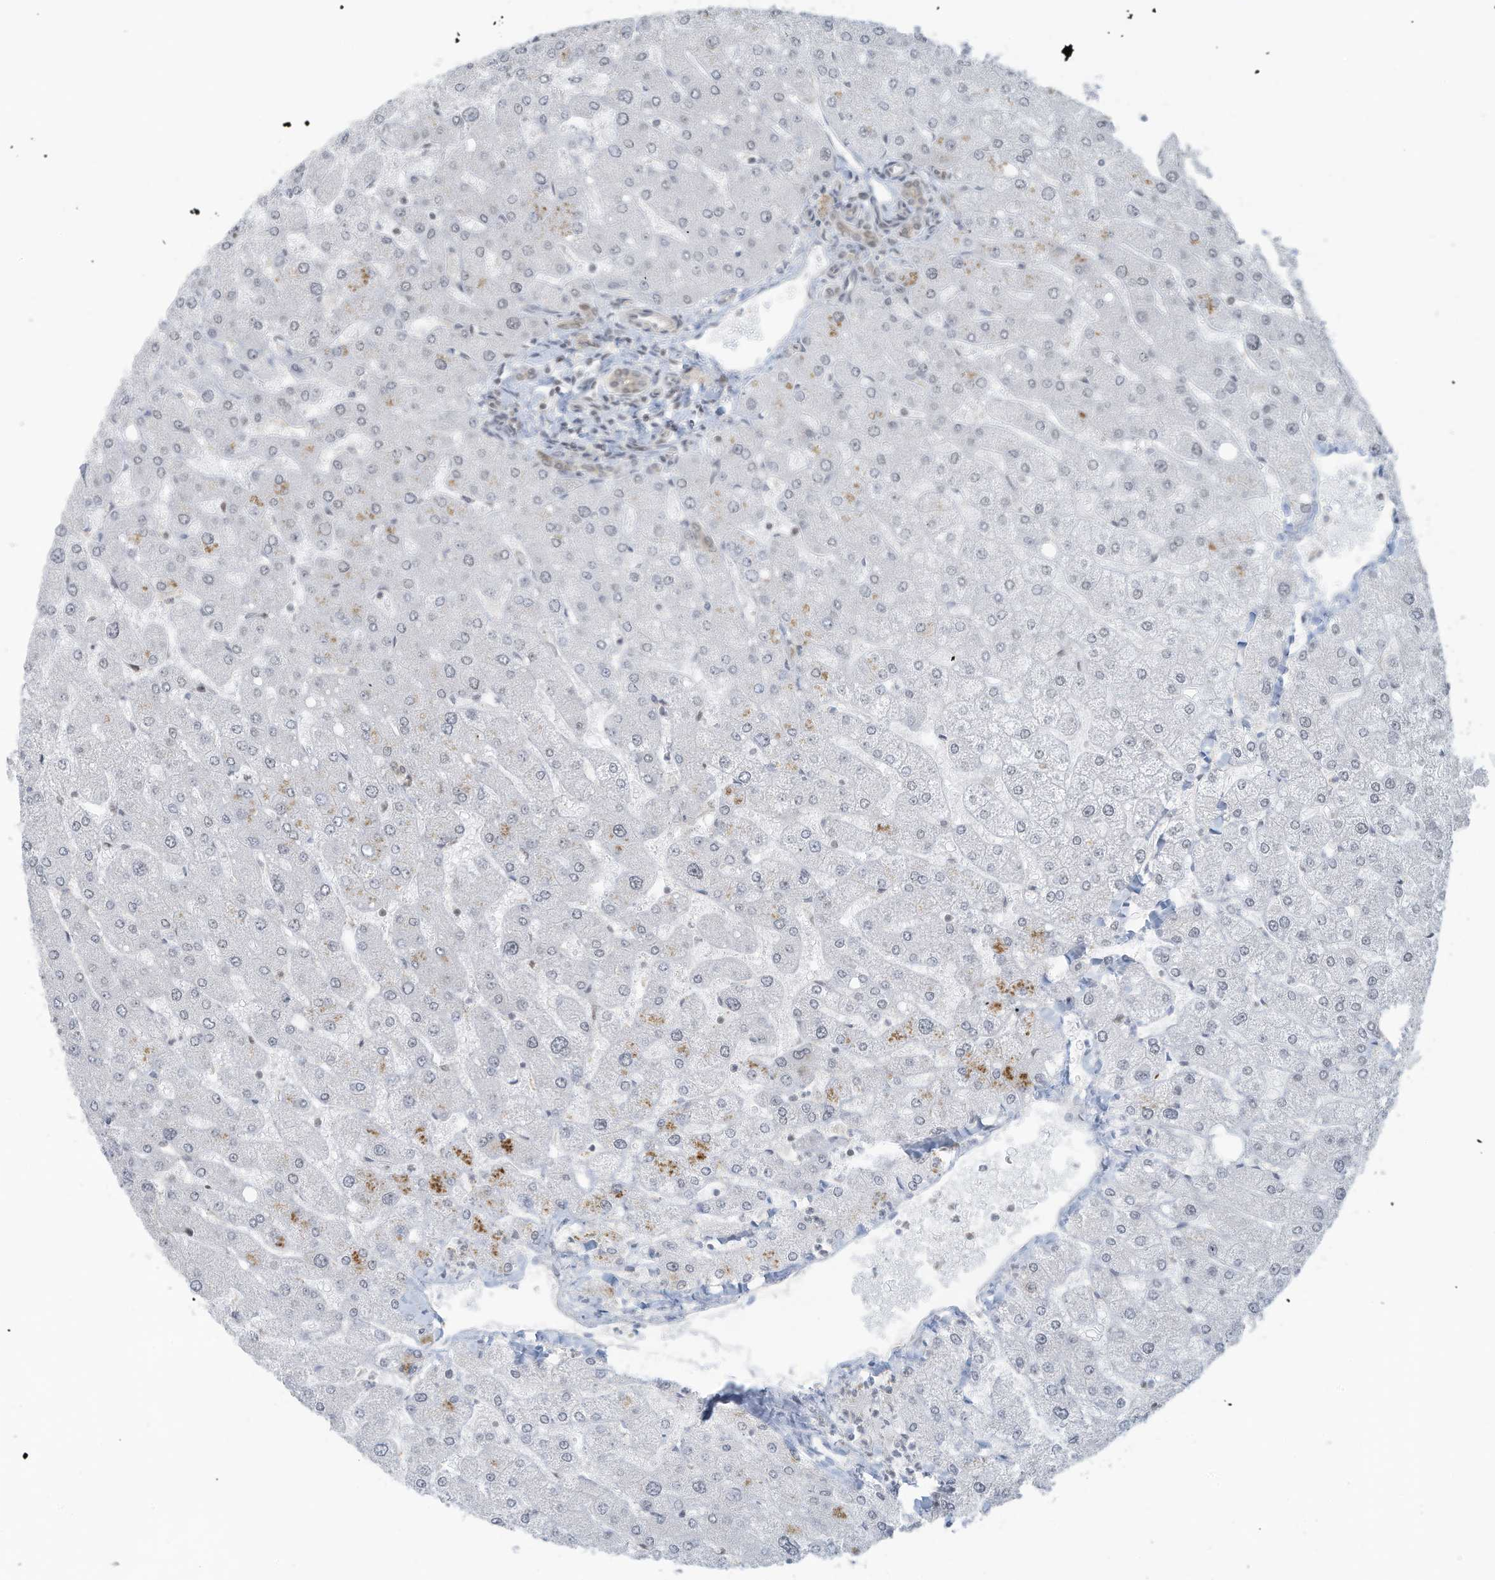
{"staining": {"intensity": "weak", "quantity": "25%-75%", "location": "nuclear"}, "tissue": "liver", "cell_type": "Cholangiocytes", "image_type": "normal", "snomed": [{"axis": "morphology", "description": "Normal tissue, NOS"}, {"axis": "topography", "description": "Liver"}], "caption": "This image shows immunohistochemistry (IHC) staining of unremarkable human liver, with low weak nuclear expression in approximately 25%-75% of cholangiocytes.", "gene": "DBR1", "patient": {"sex": "male", "age": 55}}